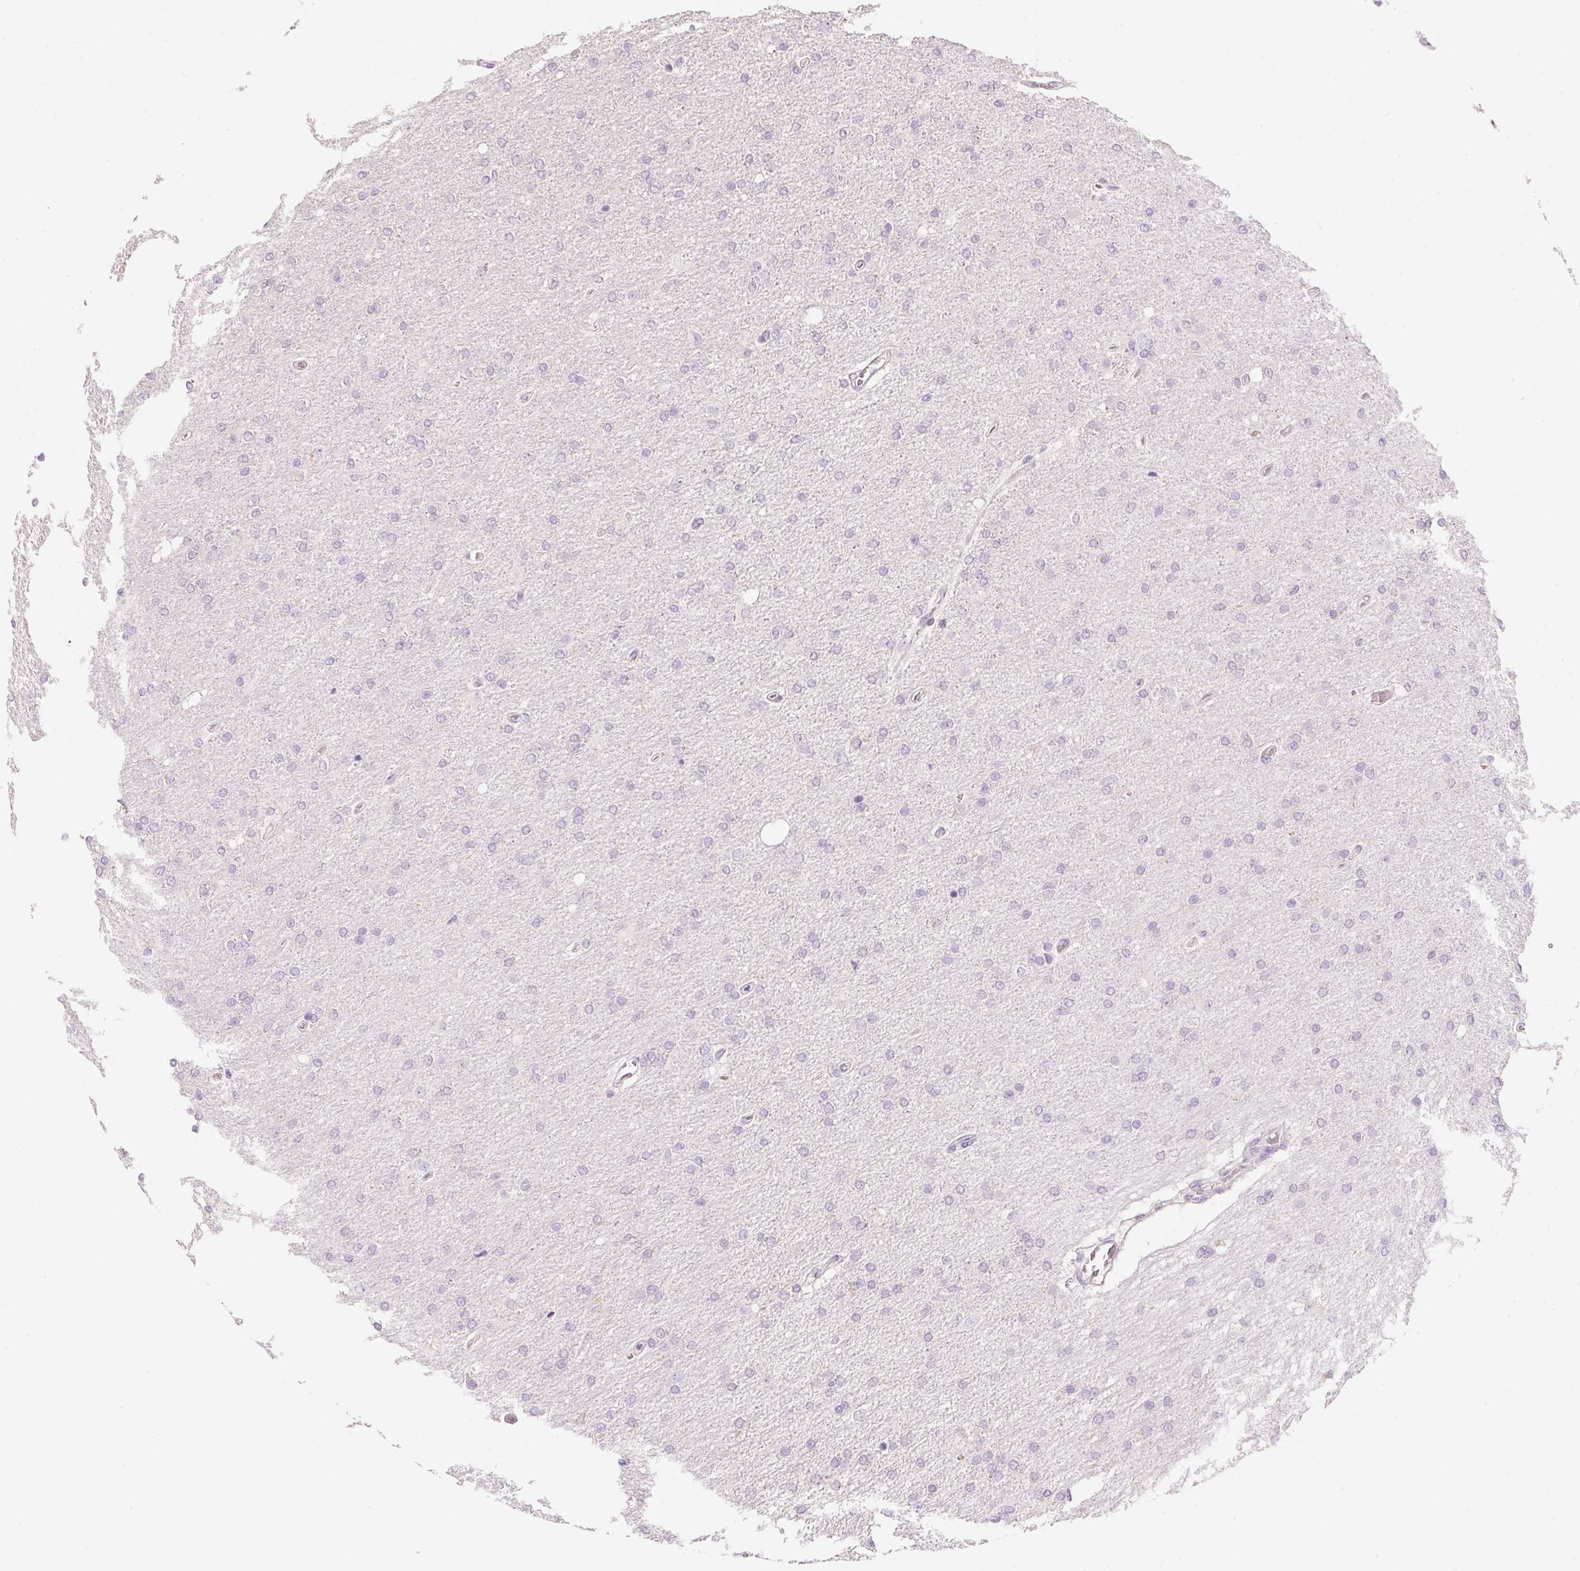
{"staining": {"intensity": "negative", "quantity": "none", "location": "none"}, "tissue": "glioma", "cell_type": "Tumor cells", "image_type": "cancer", "snomed": [{"axis": "morphology", "description": "Glioma, malignant, High grade"}, {"axis": "topography", "description": "Cerebral cortex"}], "caption": "Immunohistochemistry (IHC) of human glioma demonstrates no staining in tumor cells. (DAB (3,3'-diaminobenzidine) IHC visualized using brightfield microscopy, high magnification).", "gene": "HSD17B2", "patient": {"sex": "male", "age": 70}}